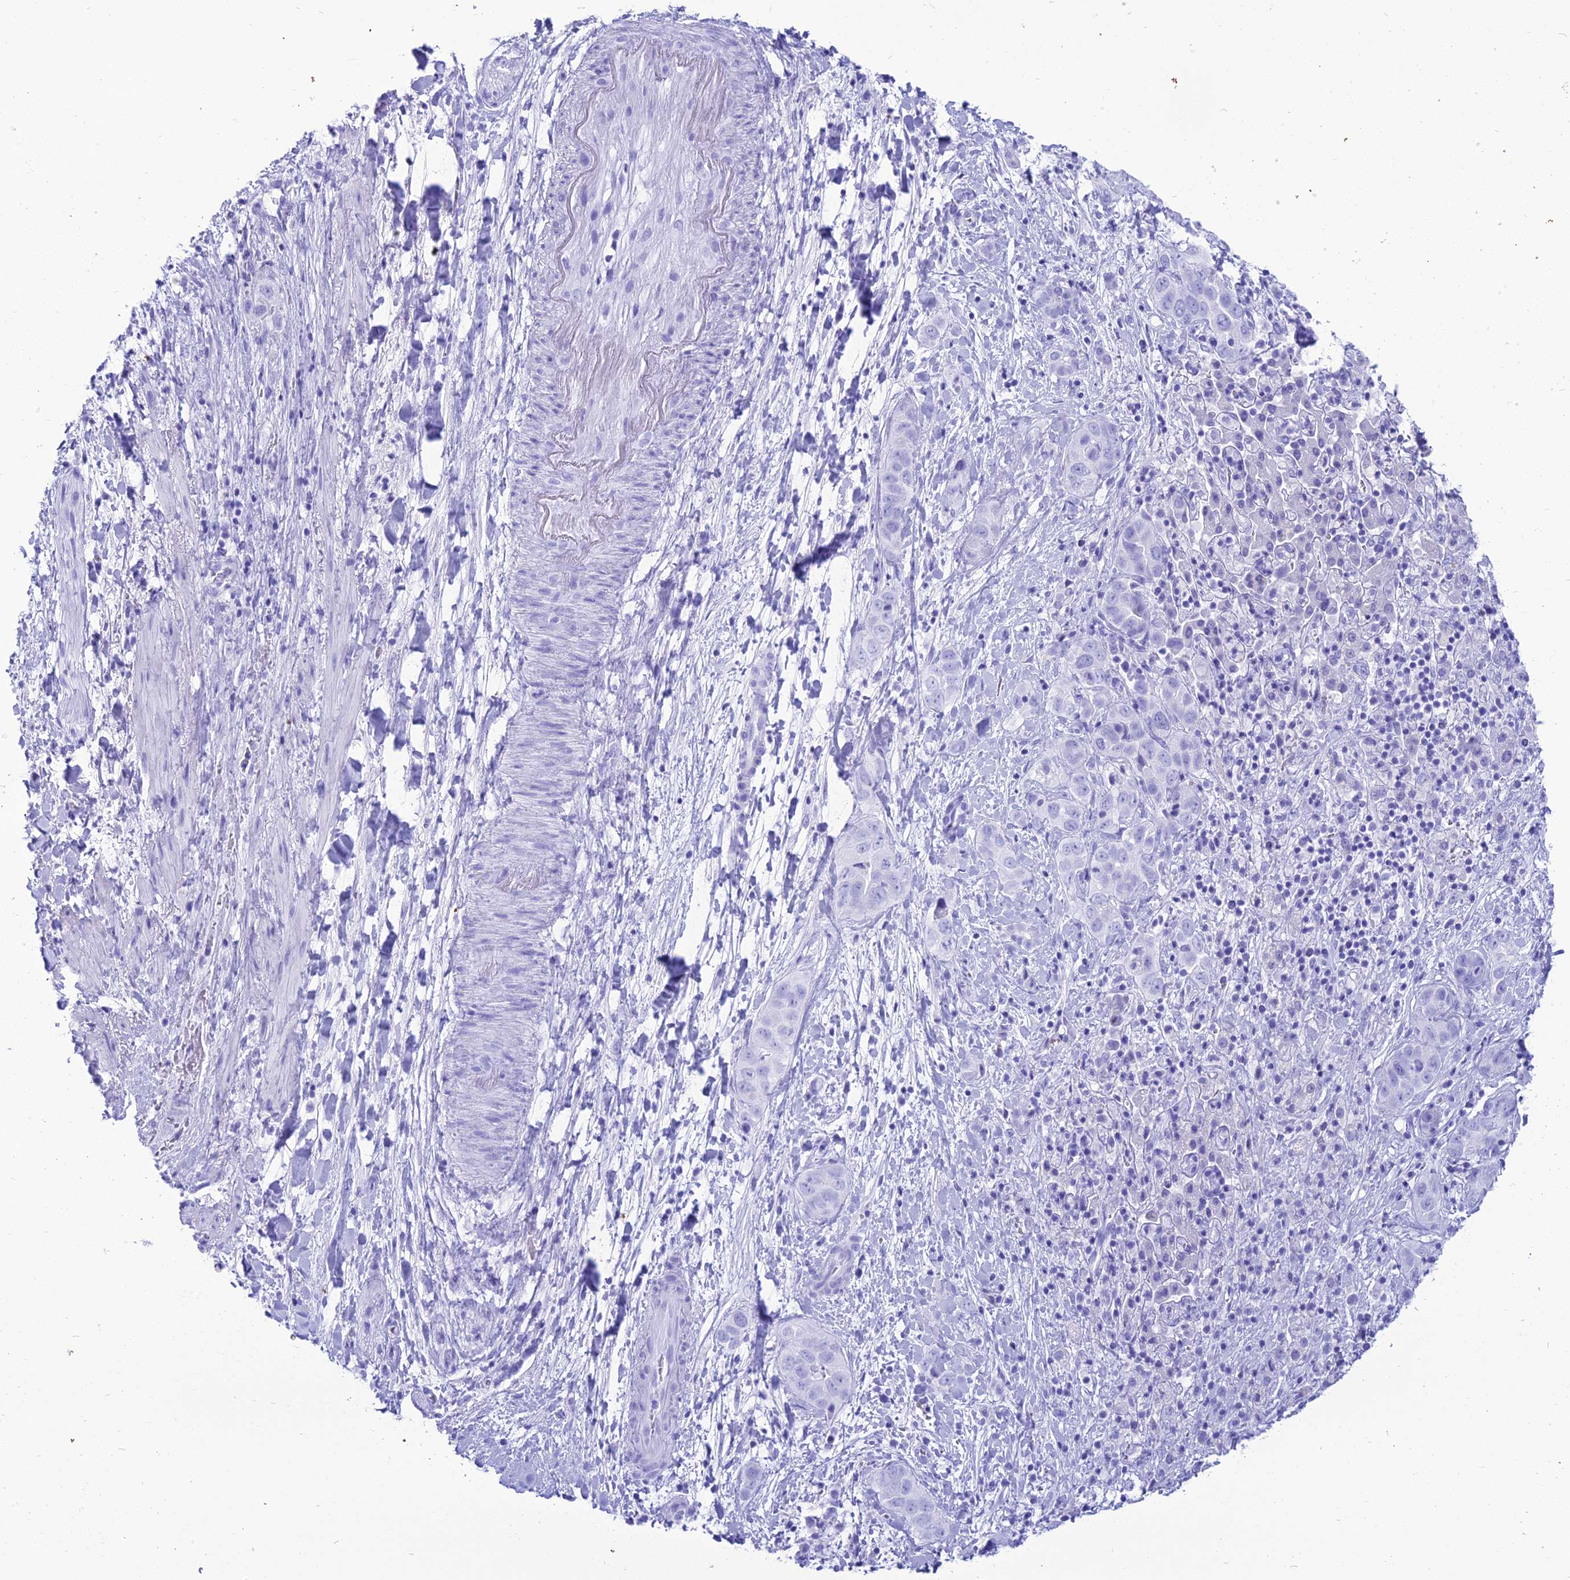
{"staining": {"intensity": "negative", "quantity": "none", "location": "none"}, "tissue": "liver cancer", "cell_type": "Tumor cells", "image_type": "cancer", "snomed": [{"axis": "morphology", "description": "Cholangiocarcinoma"}, {"axis": "topography", "description": "Liver"}], "caption": "DAB immunohistochemical staining of cholangiocarcinoma (liver) reveals no significant staining in tumor cells. The staining is performed using DAB brown chromogen with nuclei counter-stained in using hematoxylin.", "gene": "PNMA5", "patient": {"sex": "female", "age": 52}}